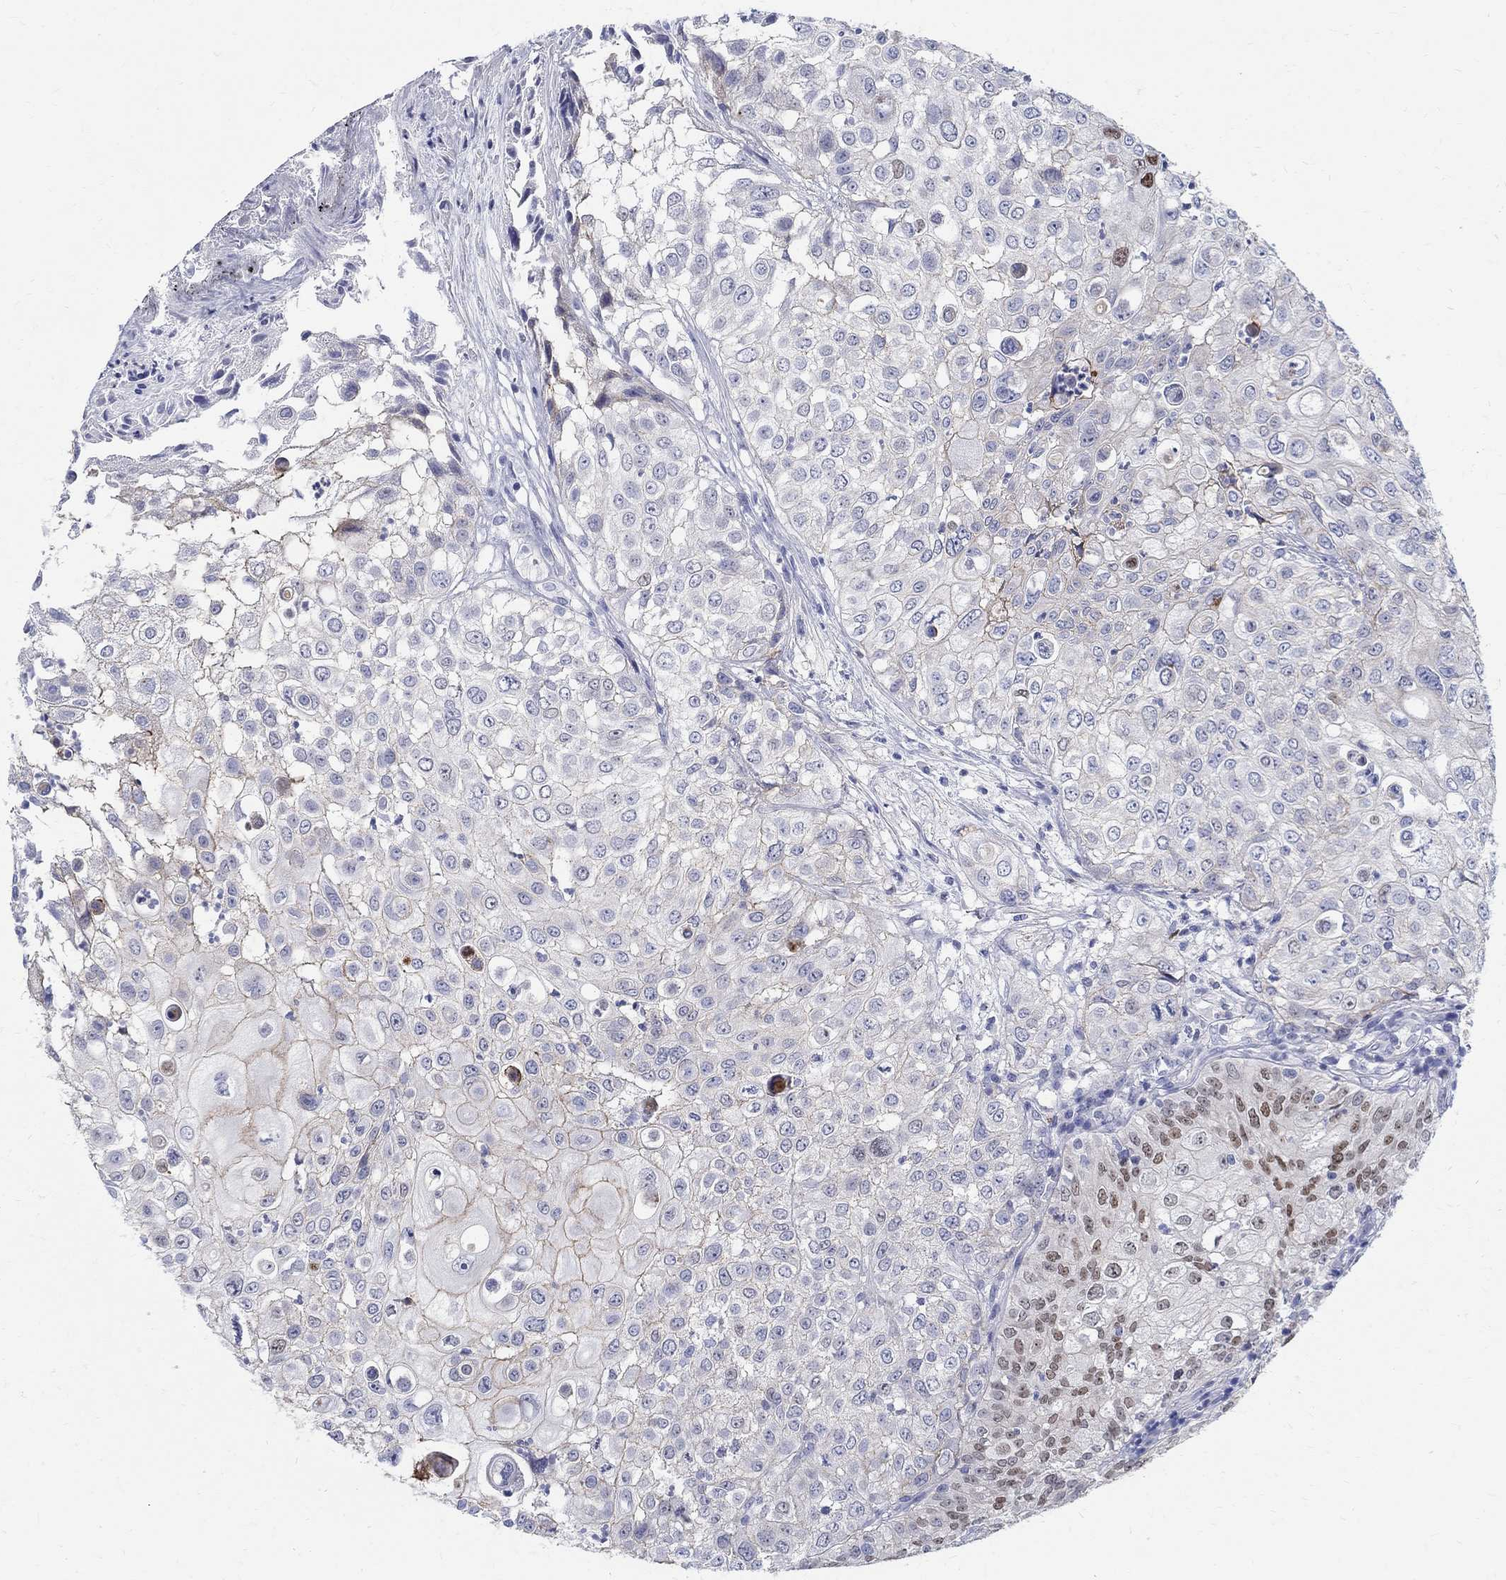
{"staining": {"intensity": "strong", "quantity": "25%-75%", "location": "nuclear"}, "tissue": "urothelial cancer", "cell_type": "Tumor cells", "image_type": "cancer", "snomed": [{"axis": "morphology", "description": "Urothelial carcinoma, High grade"}, {"axis": "topography", "description": "Urinary bladder"}], "caption": "High-power microscopy captured an IHC micrograph of high-grade urothelial carcinoma, revealing strong nuclear positivity in approximately 25%-75% of tumor cells.", "gene": "SOX2", "patient": {"sex": "female", "age": 79}}